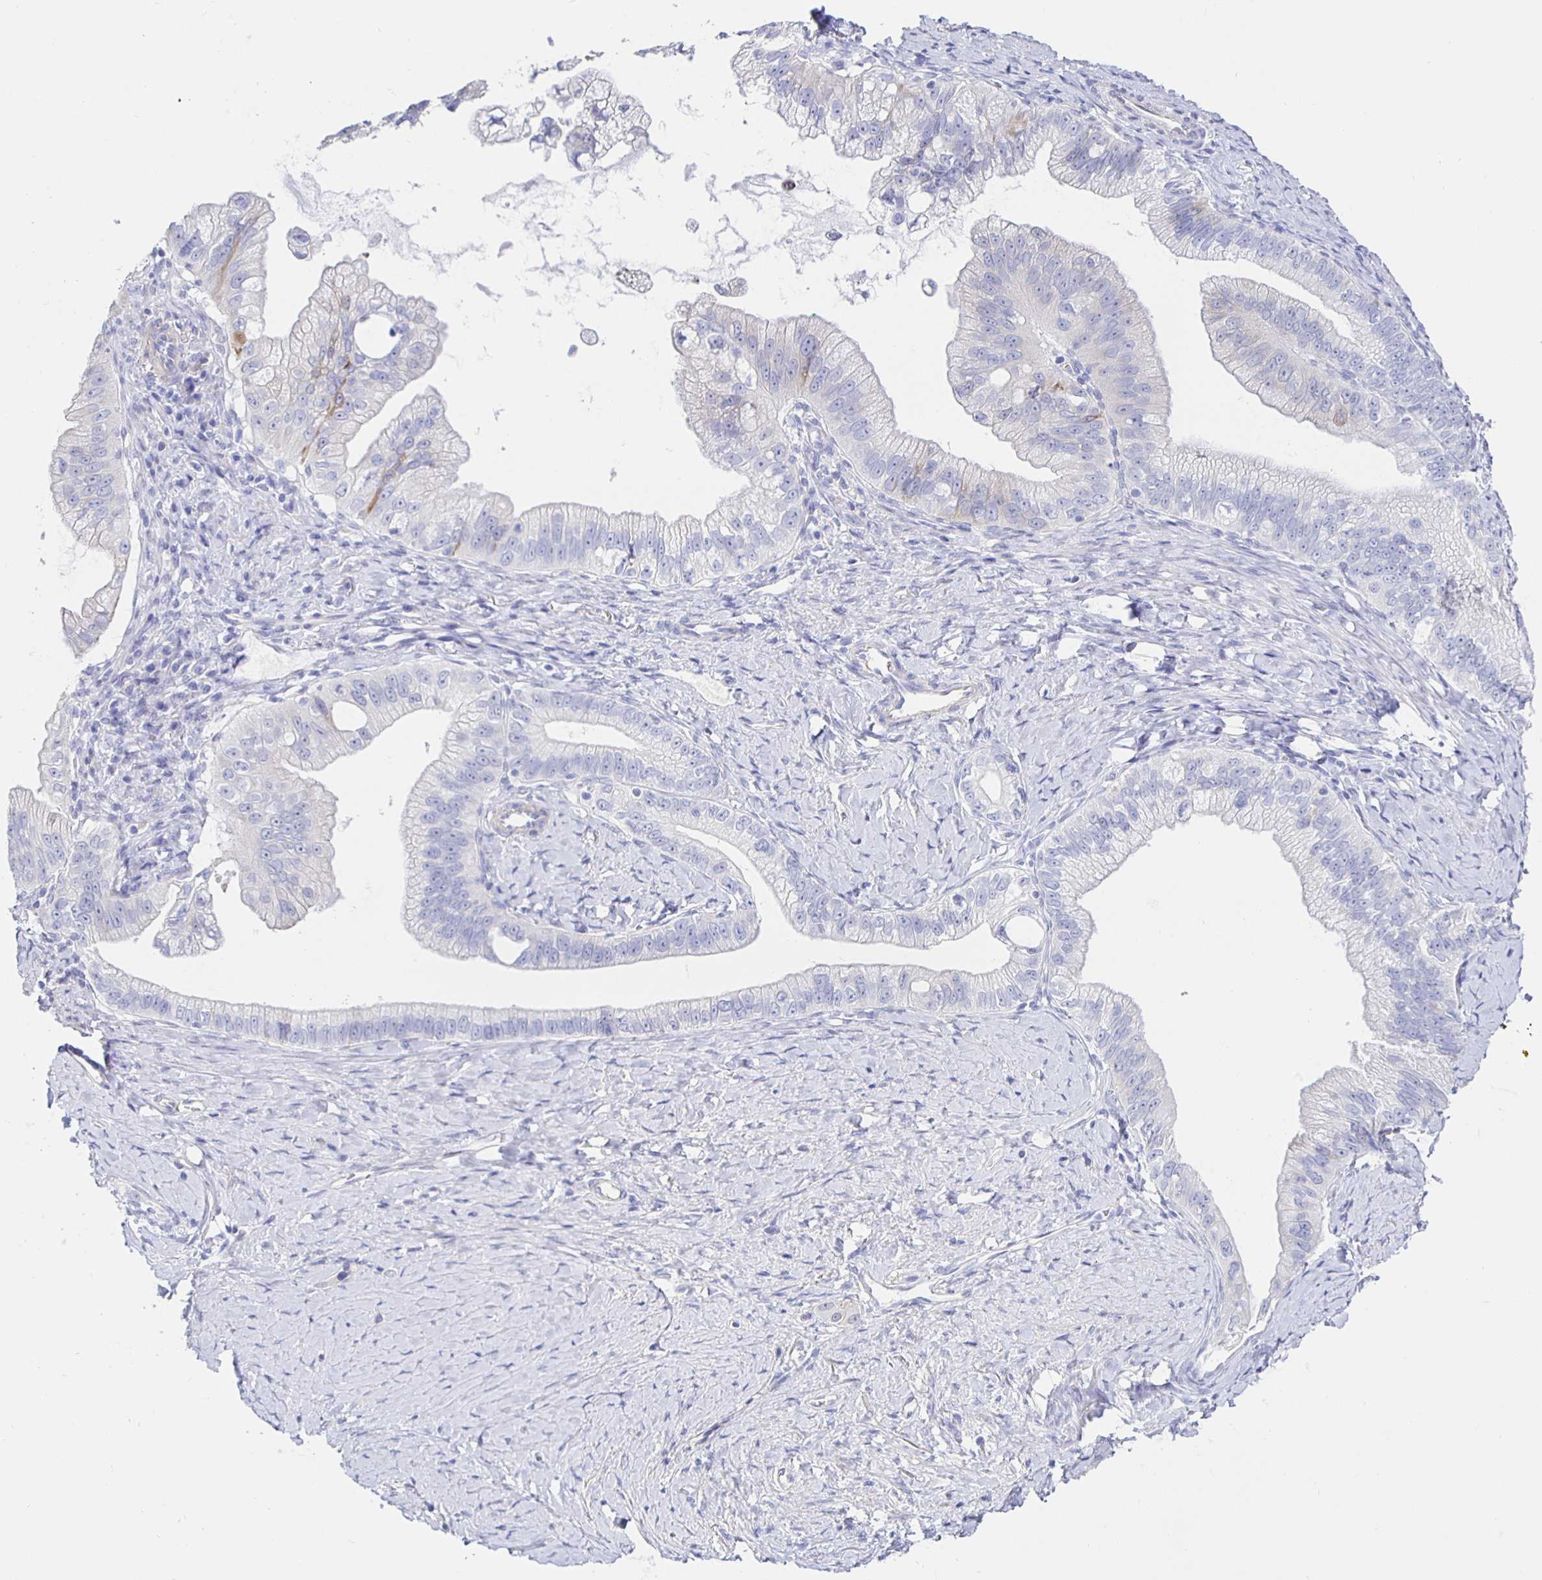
{"staining": {"intensity": "weak", "quantity": "<25%", "location": "cytoplasmic/membranous"}, "tissue": "pancreatic cancer", "cell_type": "Tumor cells", "image_type": "cancer", "snomed": [{"axis": "morphology", "description": "Adenocarcinoma, NOS"}, {"axis": "topography", "description": "Pancreas"}], "caption": "Immunohistochemical staining of human pancreatic adenocarcinoma demonstrates no significant staining in tumor cells.", "gene": "HSPA4L", "patient": {"sex": "male", "age": 70}}